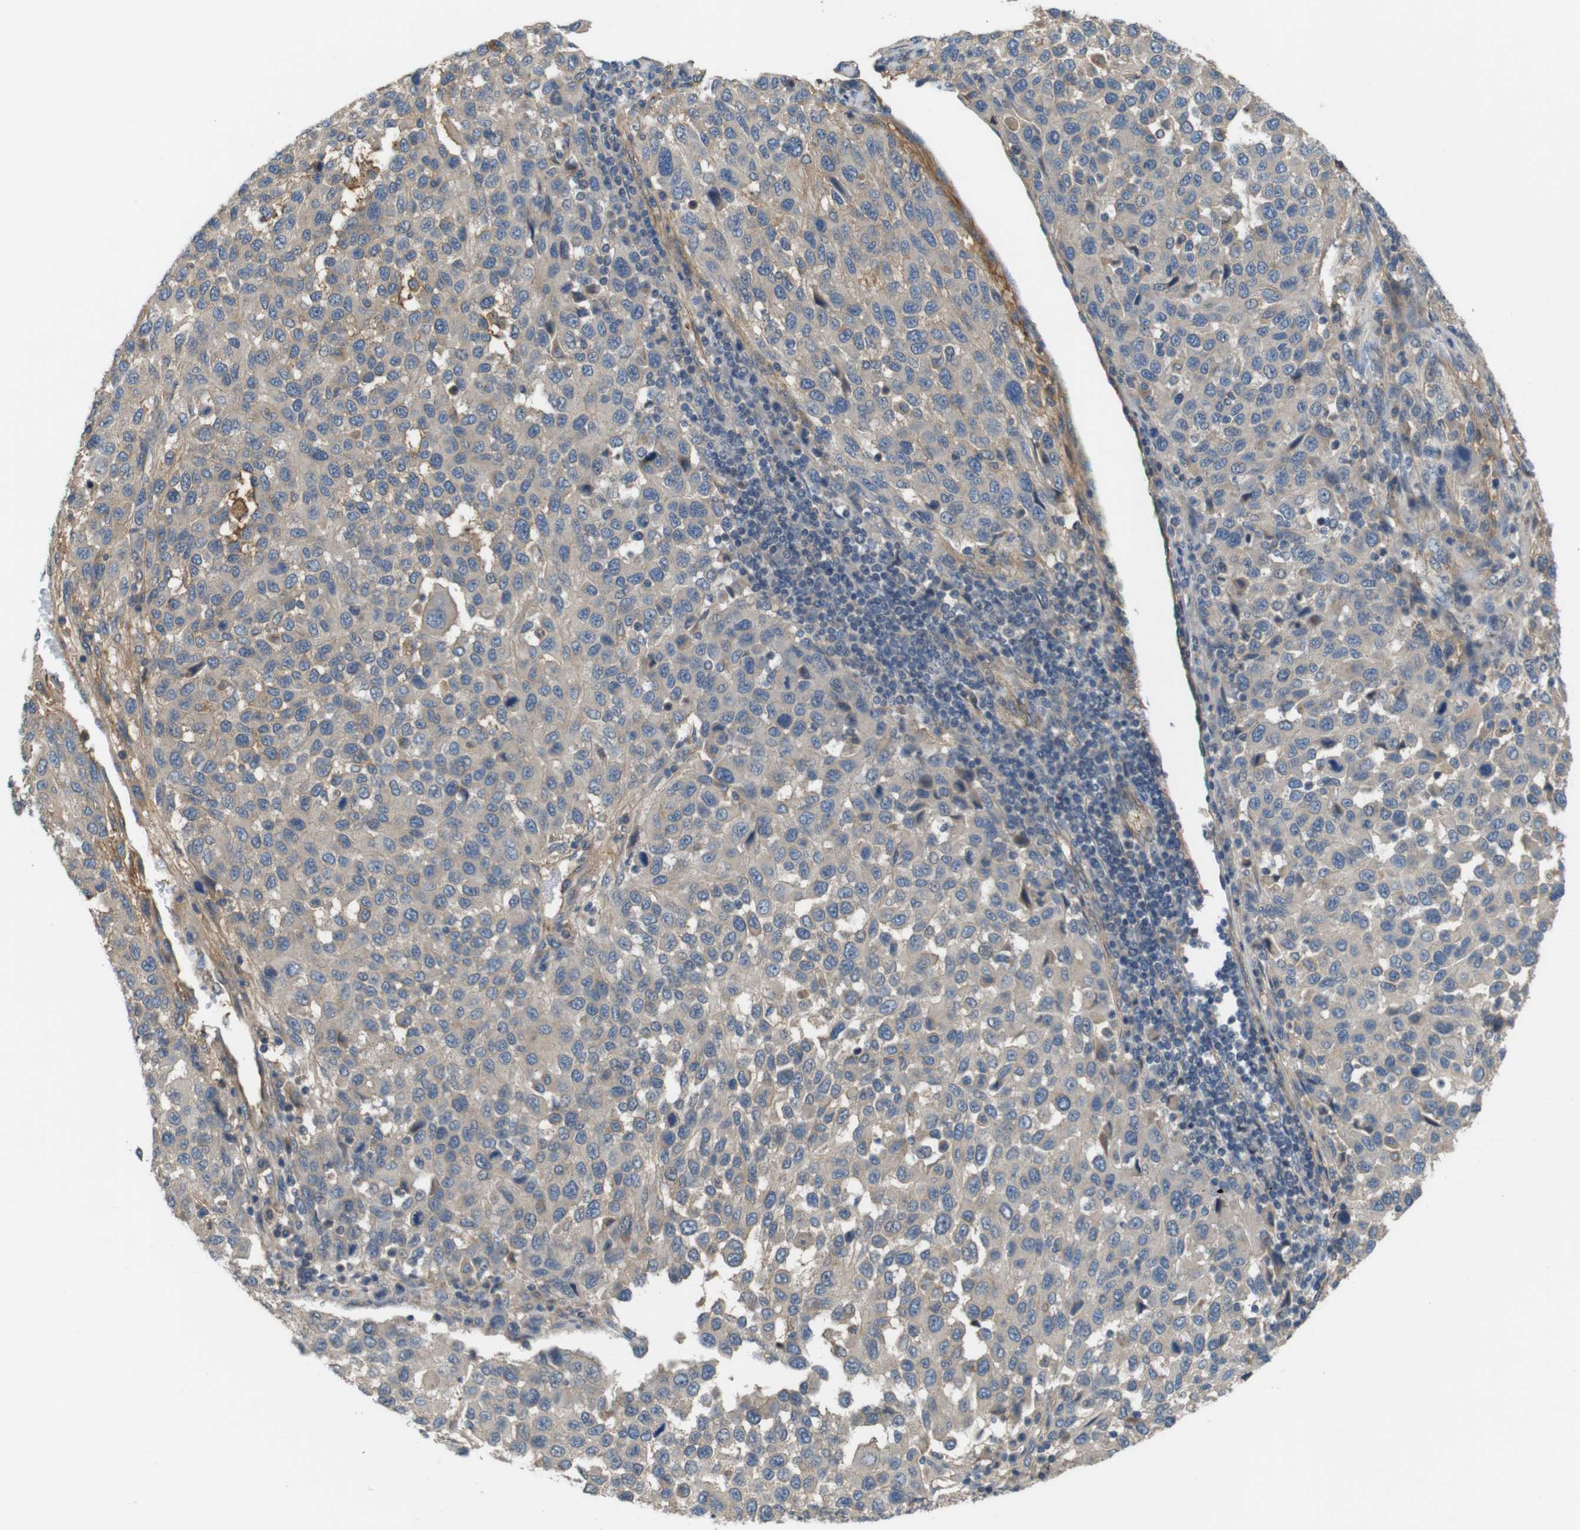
{"staining": {"intensity": "weak", "quantity": "25%-75%", "location": "cytoplasmic/membranous"}, "tissue": "melanoma", "cell_type": "Tumor cells", "image_type": "cancer", "snomed": [{"axis": "morphology", "description": "Malignant melanoma, Metastatic site"}, {"axis": "topography", "description": "Lymph node"}], "caption": "High-power microscopy captured an immunohistochemistry photomicrograph of melanoma, revealing weak cytoplasmic/membranous positivity in about 25%-75% of tumor cells. (DAB = brown stain, brightfield microscopy at high magnification).", "gene": "BVES", "patient": {"sex": "male", "age": 61}}